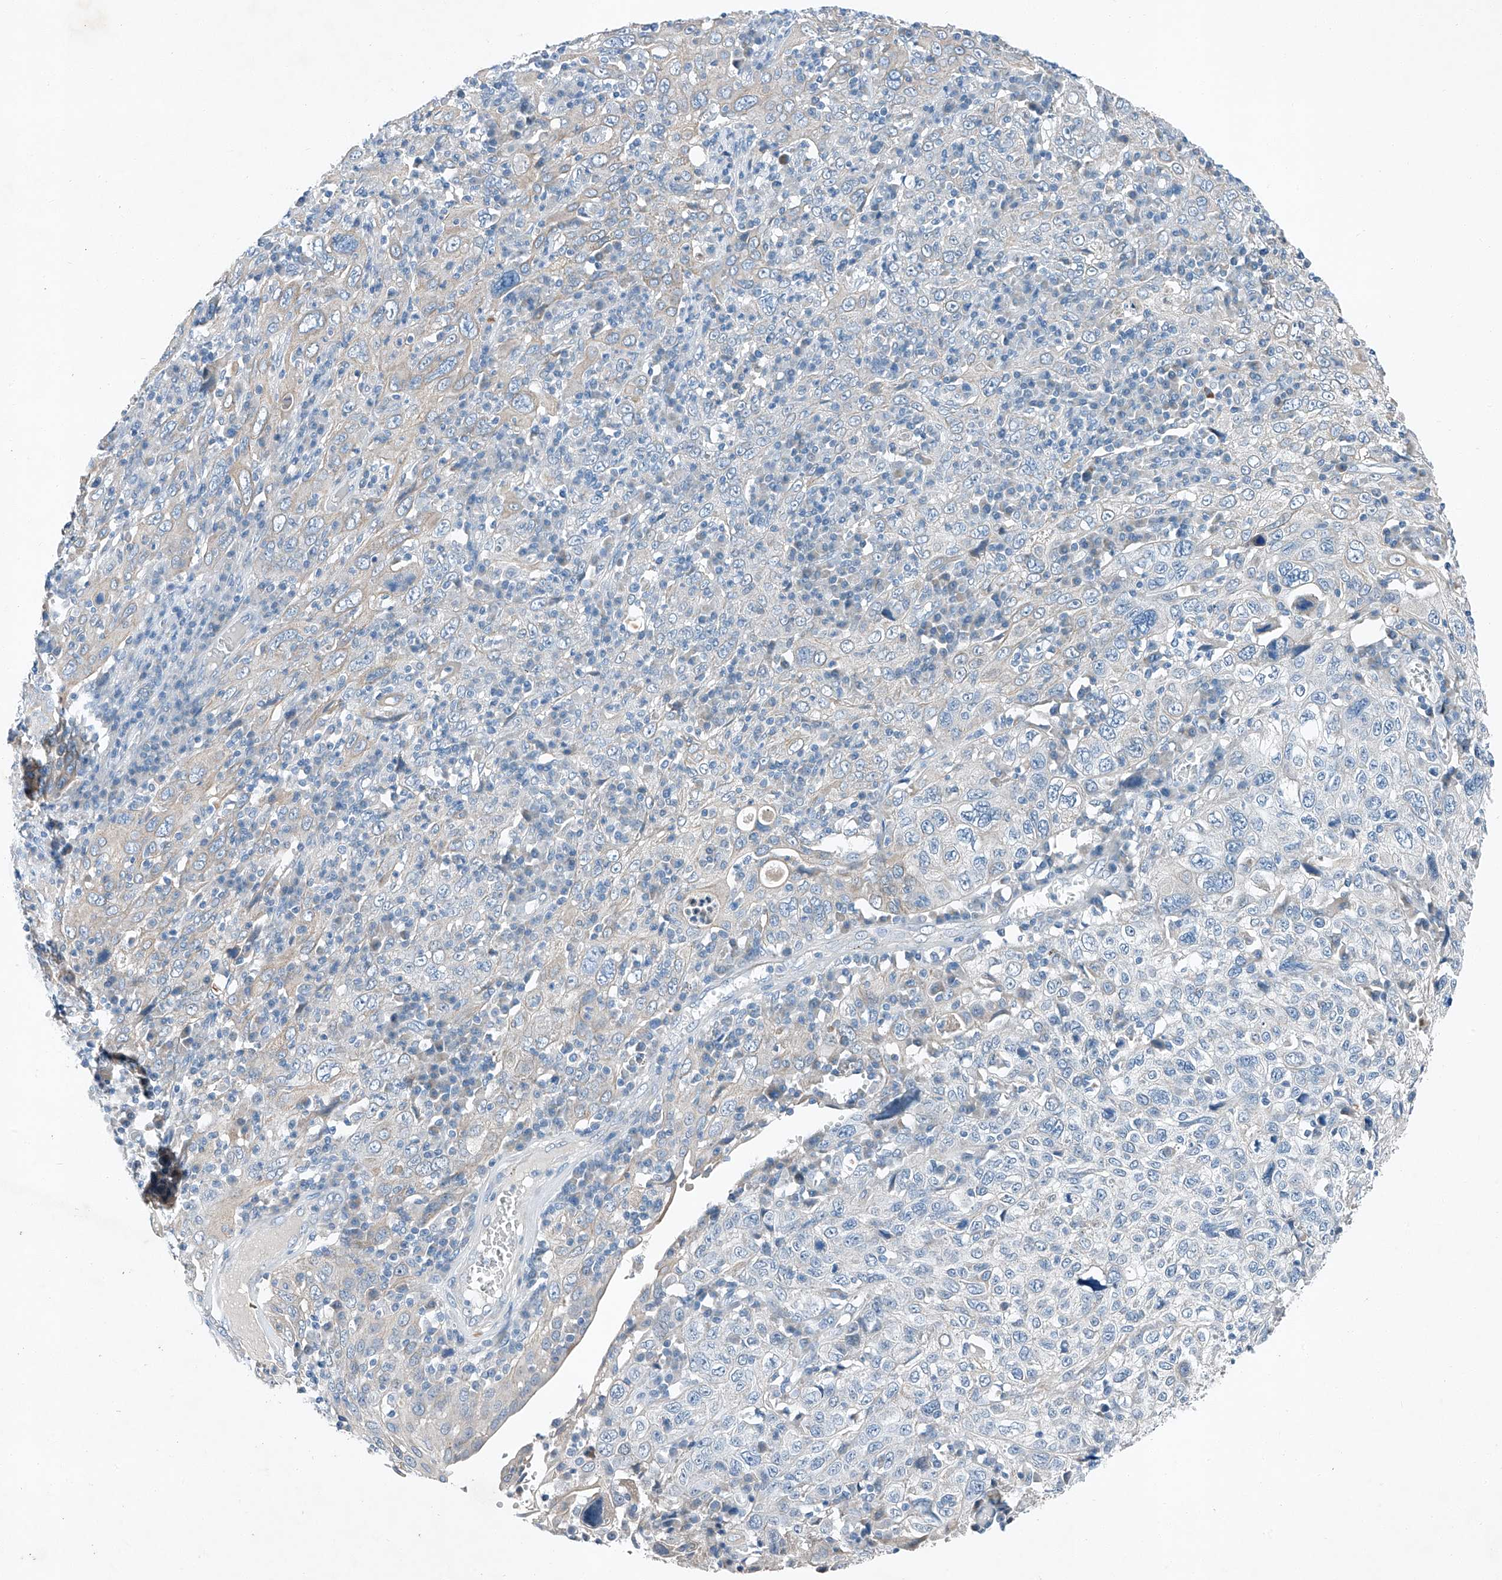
{"staining": {"intensity": "negative", "quantity": "none", "location": "none"}, "tissue": "cervical cancer", "cell_type": "Tumor cells", "image_type": "cancer", "snomed": [{"axis": "morphology", "description": "Squamous cell carcinoma, NOS"}, {"axis": "topography", "description": "Cervix"}], "caption": "Tumor cells are negative for brown protein staining in cervical cancer (squamous cell carcinoma). (Brightfield microscopy of DAB (3,3'-diaminobenzidine) immunohistochemistry at high magnification).", "gene": "MDGA1", "patient": {"sex": "female", "age": 46}}